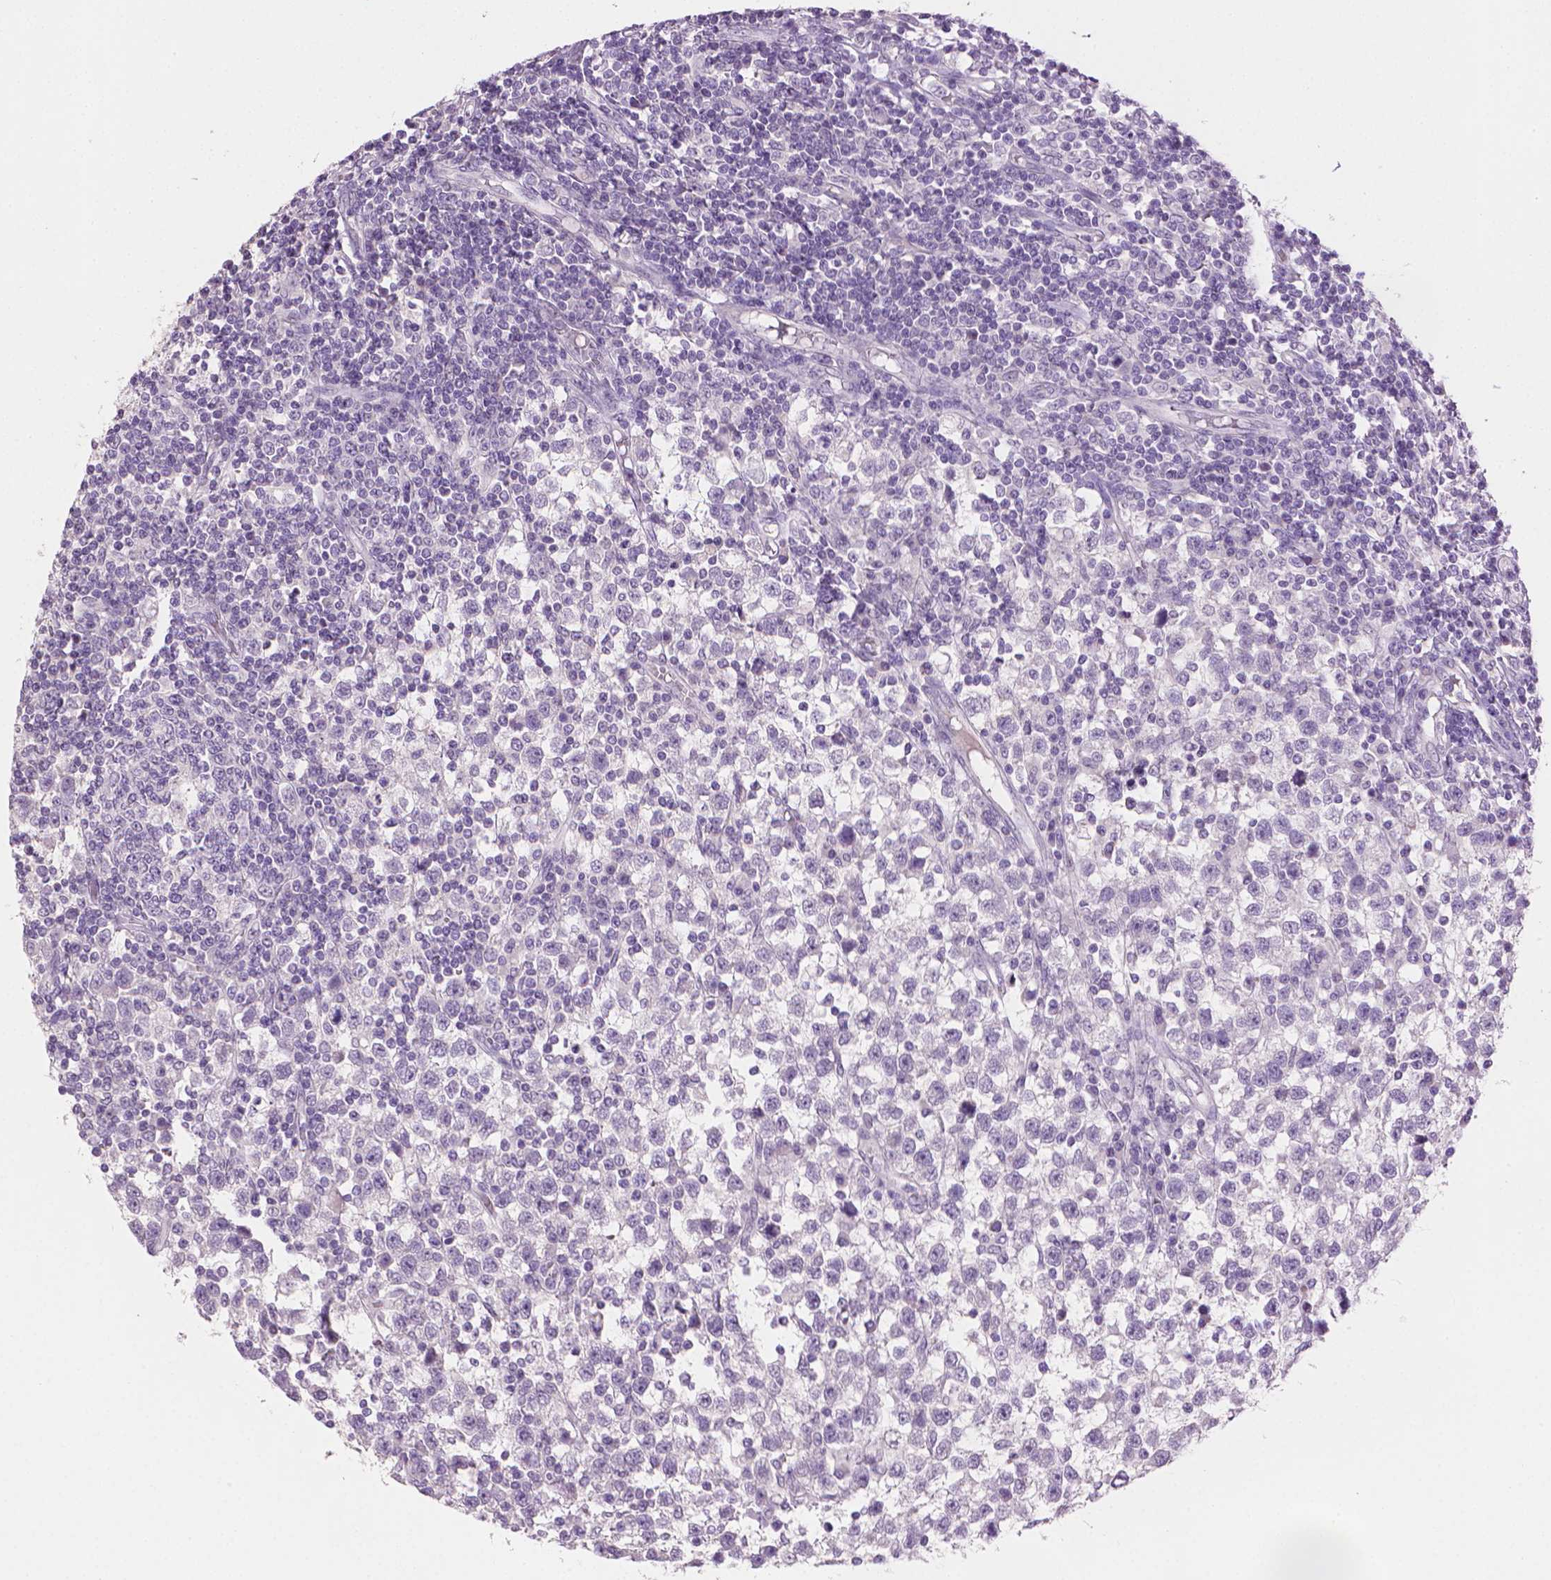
{"staining": {"intensity": "negative", "quantity": "none", "location": "none"}, "tissue": "testis cancer", "cell_type": "Tumor cells", "image_type": "cancer", "snomed": [{"axis": "morphology", "description": "Seminoma, NOS"}, {"axis": "topography", "description": "Testis"}], "caption": "Immunohistochemistry (IHC) micrograph of human testis cancer (seminoma) stained for a protein (brown), which reveals no expression in tumor cells.", "gene": "MLANA", "patient": {"sex": "male", "age": 34}}